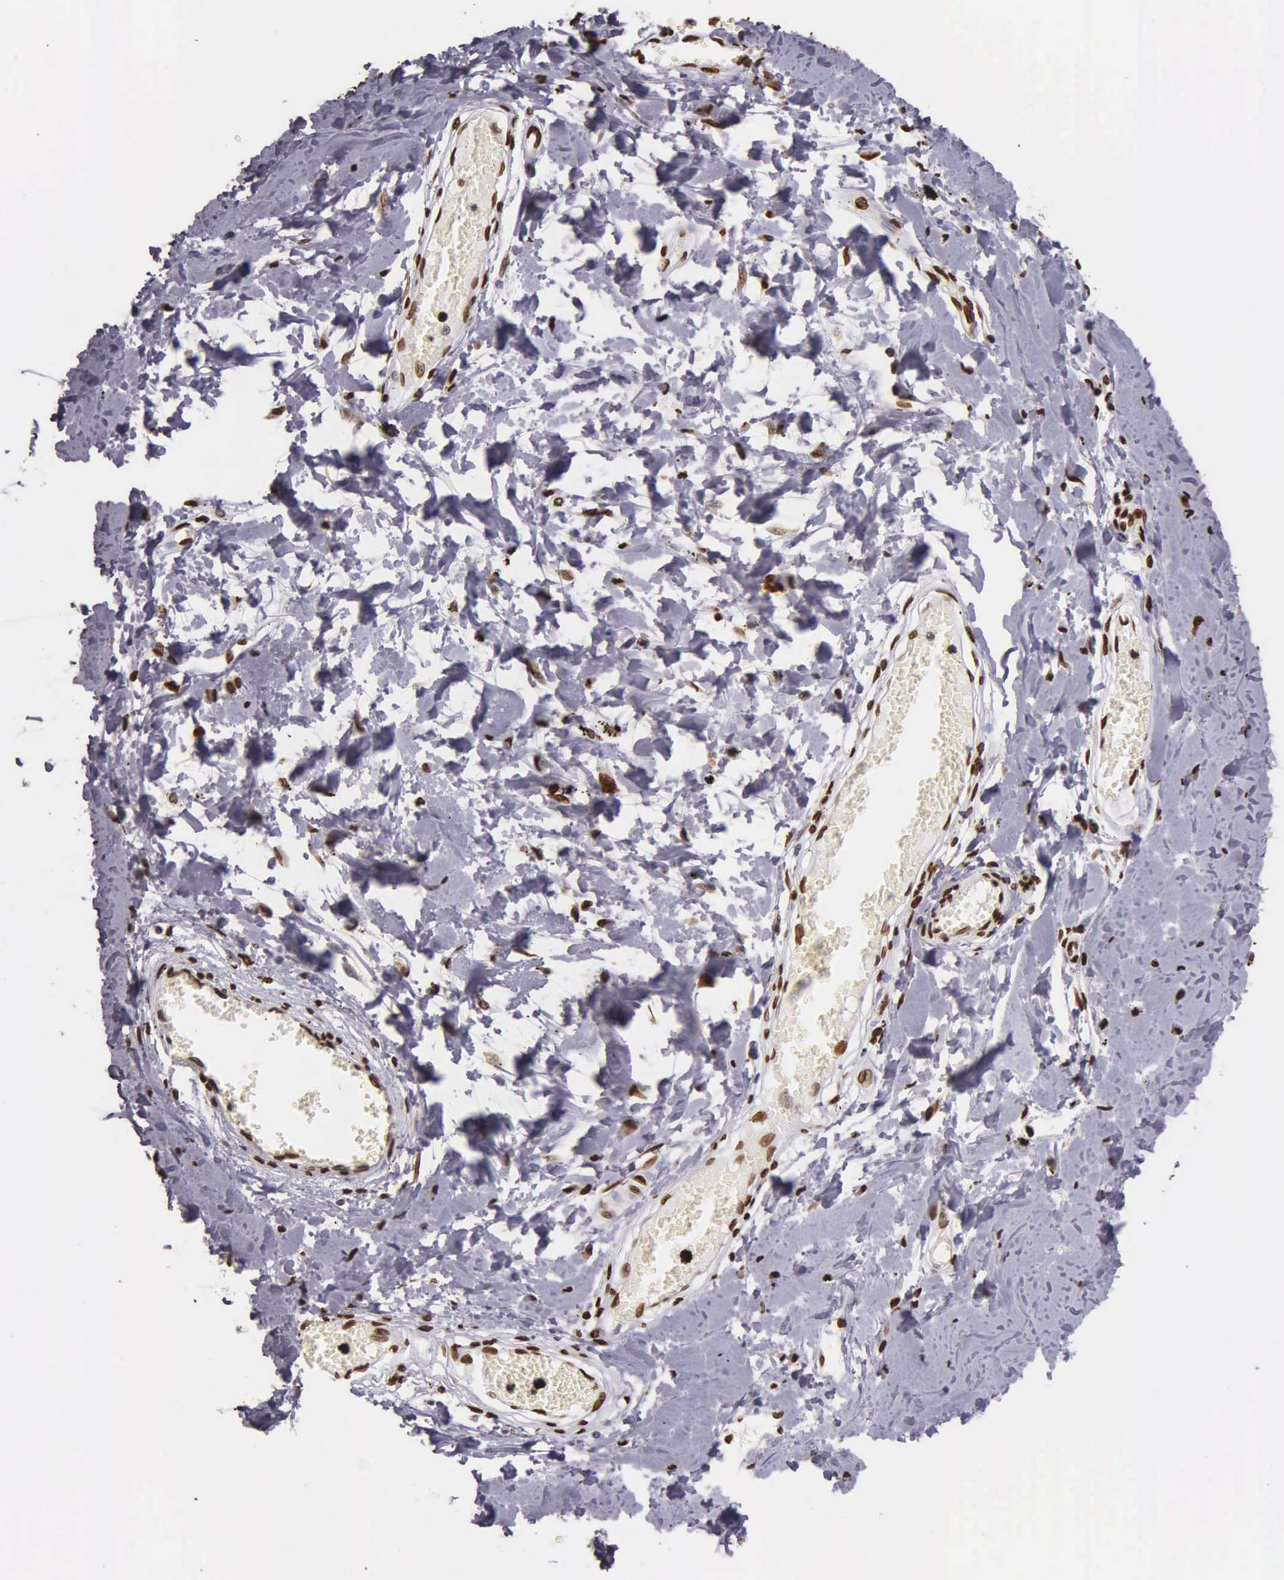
{"staining": {"intensity": "strong", "quantity": ">75%", "location": "nuclear"}, "tissue": "adipose tissue", "cell_type": "Adipocytes", "image_type": "normal", "snomed": [{"axis": "morphology", "description": "Normal tissue, NOS"}, {"axis": "morphology", "description": "Sarcoma, NOS"}, {"axis": "topography", "description": "Skin"}, {"axis": "topography", "description": "Soft tissue"}], "caption": "The photomicrograph demonstrates a brown stain indicating the presence of a protein in the nuclear of adipocytes in adipose tissue.", "gene": "H1", "patient": {"sex": "female", "age": 51}}